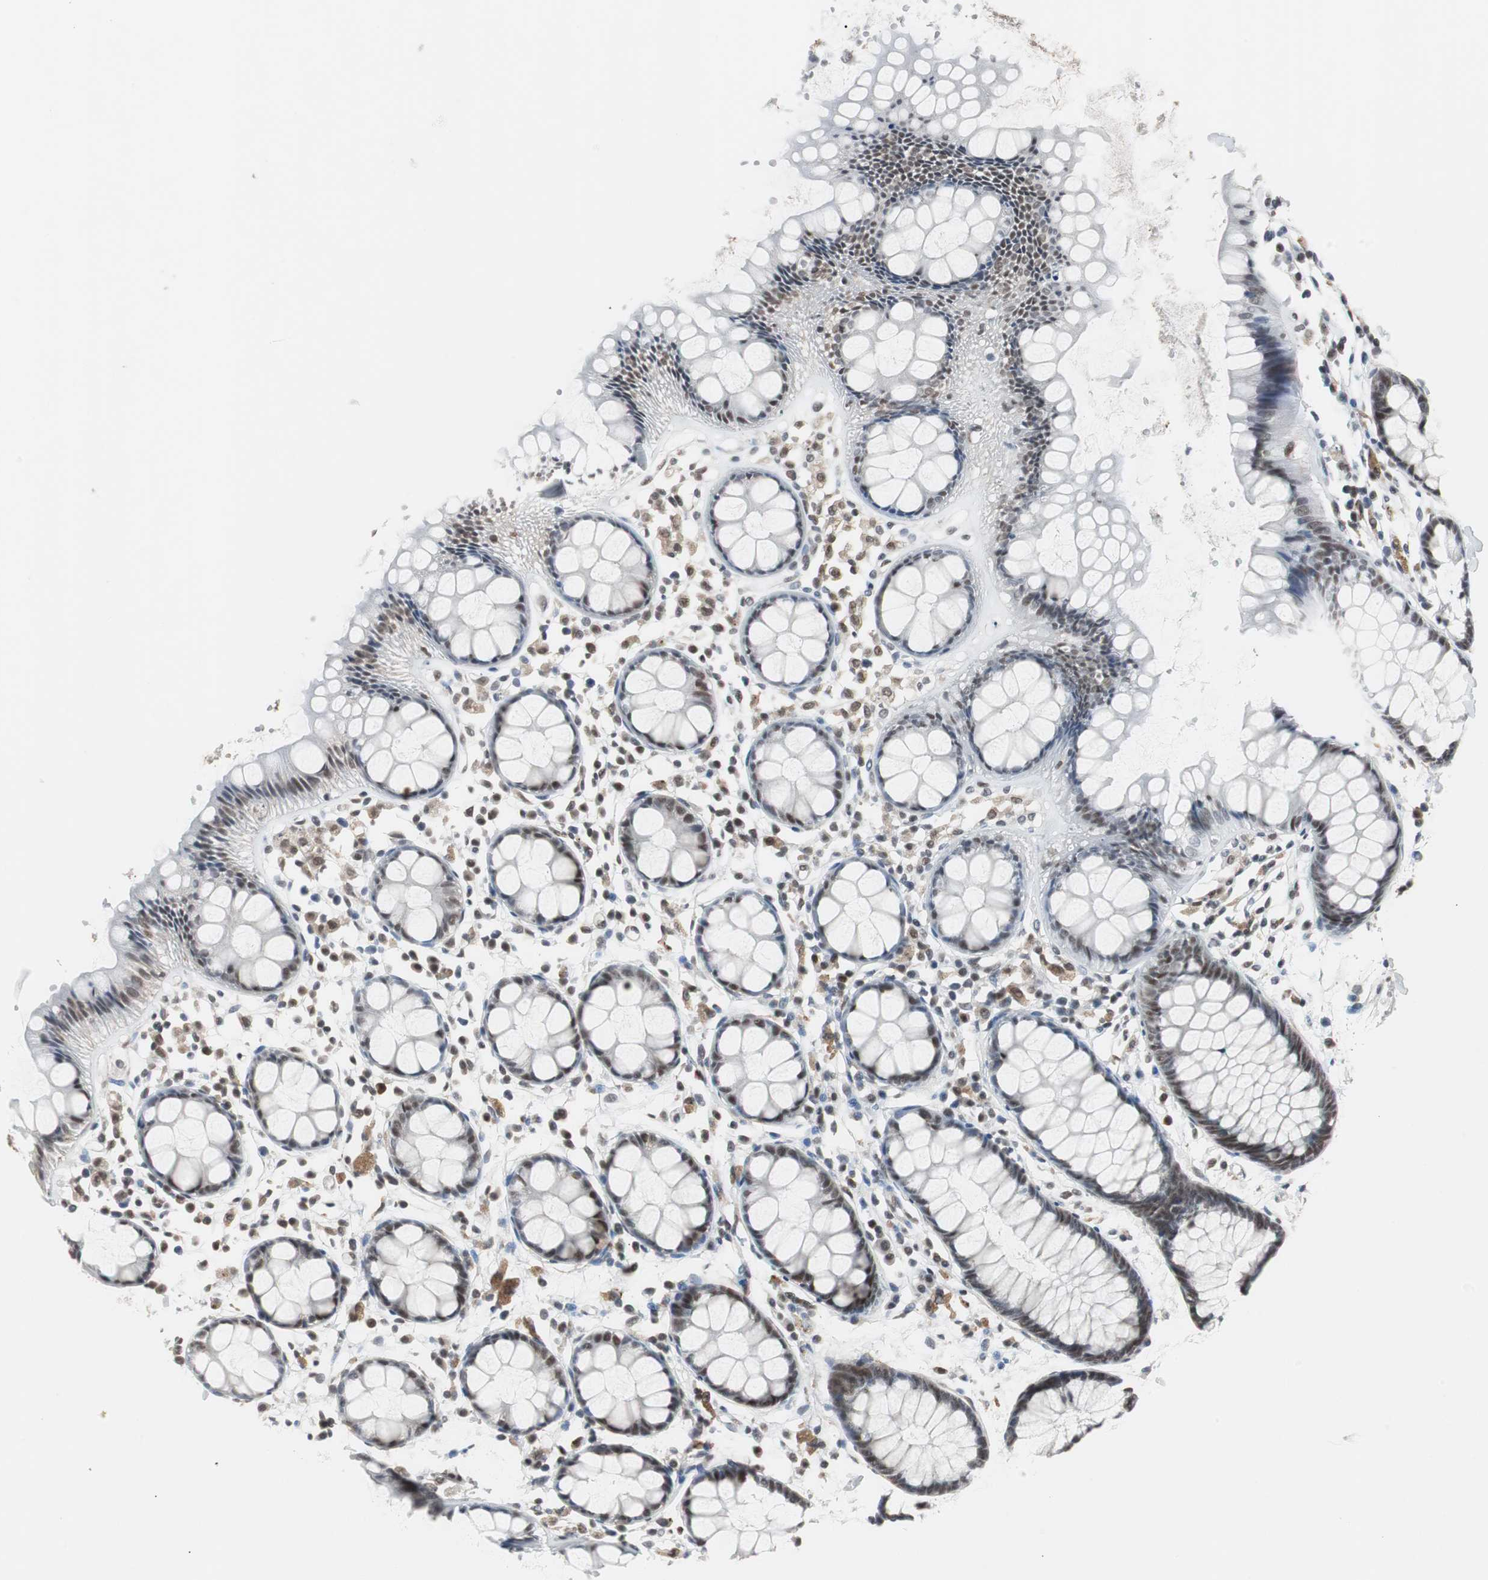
{"staining": {"intensity": "moderate", "quantity": "25%-75%", "location": "nuclear"}, "tissue": "rectum", "cell_type": "Glandular cells", "image_type": "normal", "snomed": [{"axis": "morphology", "description": "Normal tissue, NOS"}, {"axis": "topography", "description": "Rectum"}], "caption": "Normal rectum shows moderate nuclear staining in approximately 25%-75% of glandular cells, visualized by immunohistochemistry. Using DAB (3,3'-diaminobenzidine) (brown) and hematoxylin (blue) stains, captured at high magnification using brightfield microscopy.", "gene": "TAF7", "patient": {"sex": "female", "age": 66}}